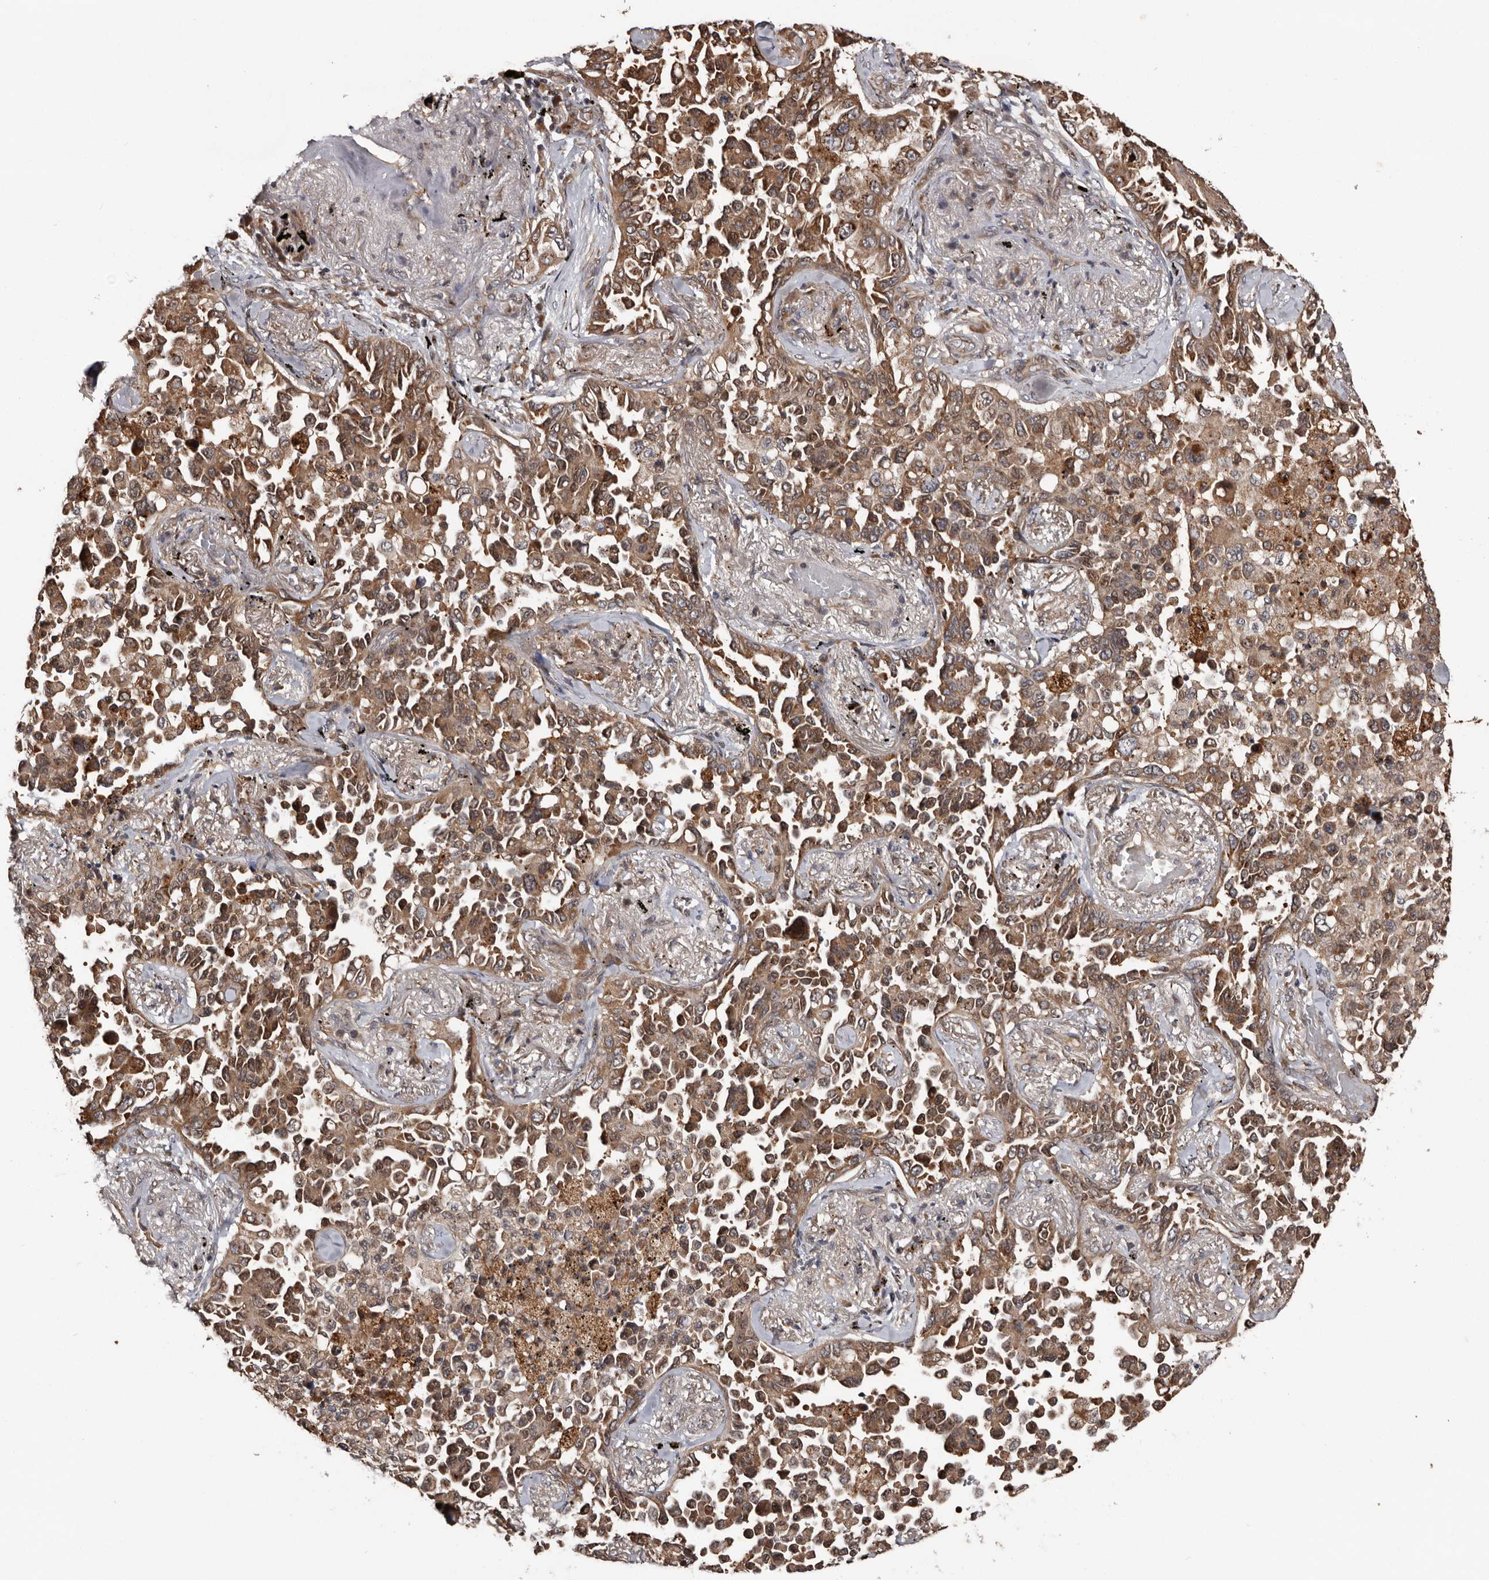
{"staining": {"intensity": "moderate", "quantity": ">75%", "location": "cytoplasmic/membranous"}, "tissue": "lung cancer", "cell_type": "Tumor cells", "image_type": "cancer", "snomed": [{"axis": "morphology", "description": "Adenocarcinoma, NOS"}, {"axis": "topography", "description": "Lung"}], "caption": "A histopathology image of adenocarcinoma (lung) stained for a protein demonstrates moderate cytoplasmic/membranous brown staining in tumor cells.", "gene": "SERTAD4", "patient": {"sex": "female", "age": 67}}